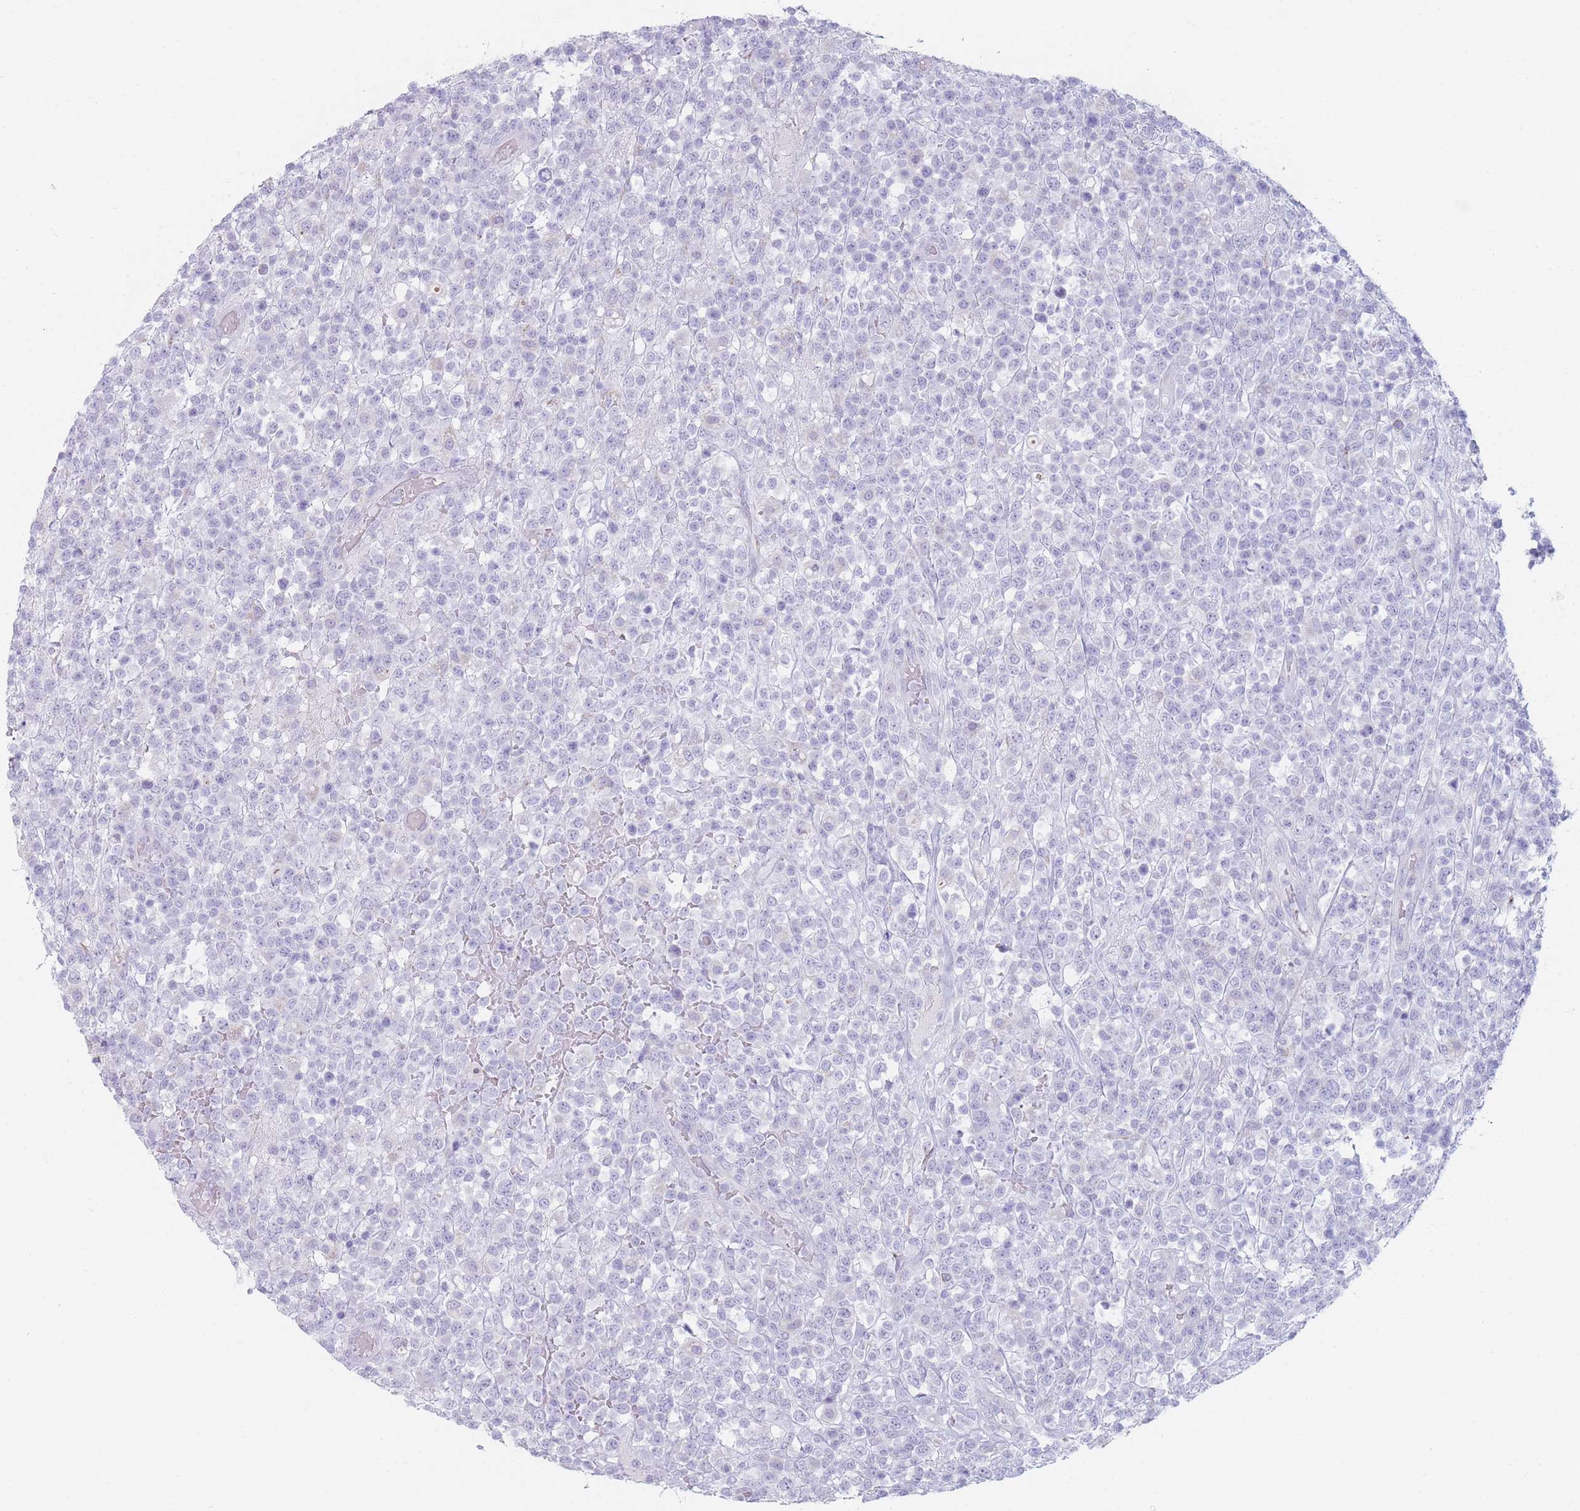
{"staining": {"intensity": "negative", "quantity": "none", "location": "none"}, "tissue": "lymphoma", "cell_type": "Tumor cells", "image_type": "cancer", "snomed": [{"axis": "morphology", "description": "Malignant lymphoma, non-Hodgkin's type, High grade"}, {"axis": "topography", "description": "Colon"}], "caption": "Lymphoma was stained to show a protein in brown. There is no significant positivity in tumor cells.", "gene": "GPR12", "patient": {"sex": "female", "age": 53}}